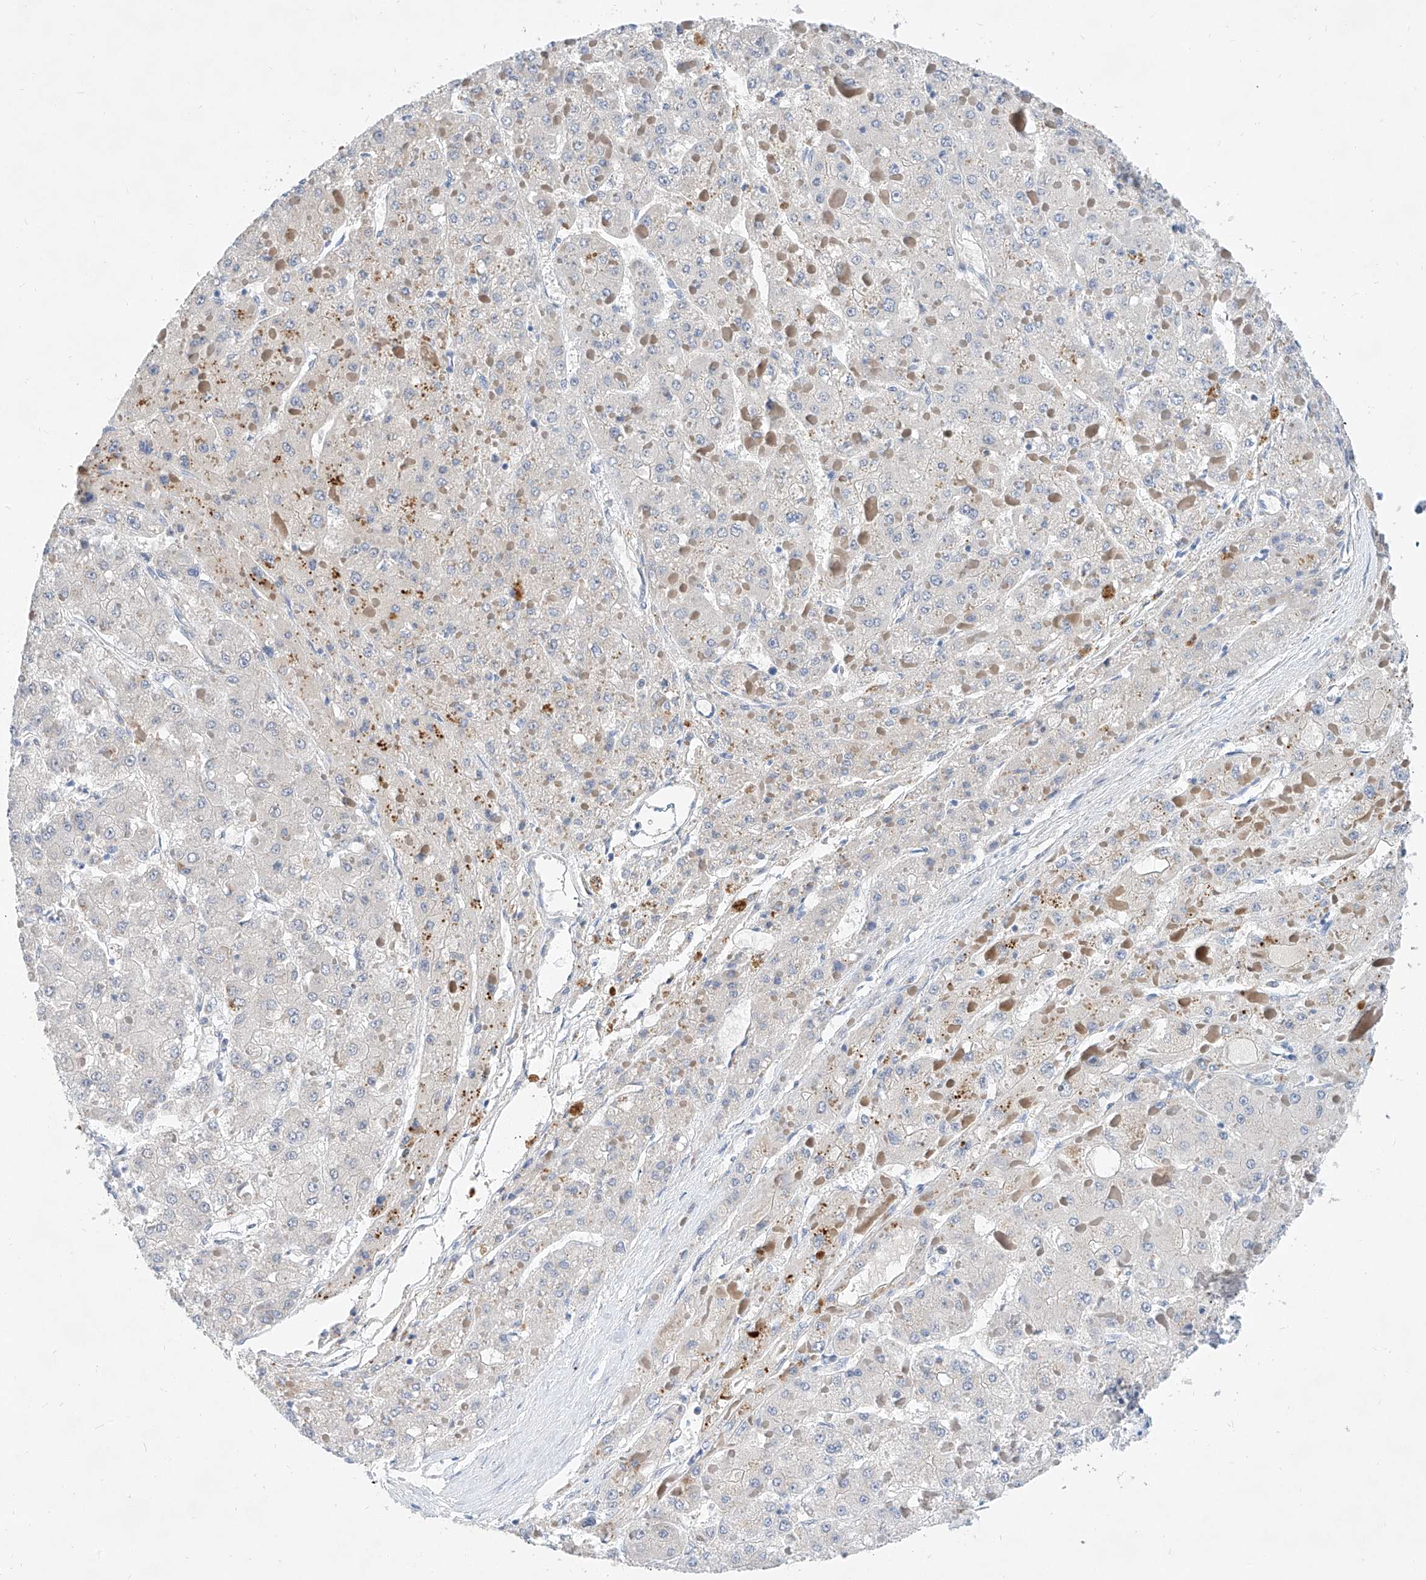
{"staining": {"intensity": "negative", "quantity": "none", "location": "none"}, "tissue": "liver cancer", "cell_type": "Tumor cells", "image_type": "cancer", "snomed": [{"axis": "morphology", "description": "Carcinoma, Hepatocellular, NOS"}, {"axis": "topography", "description": "Liver"}], "caption": "Immunohistochemistry (IHC) histopathology image of neoplastic tissue: liver hepatocellular carcinoma stained with DAB (3,3'-diaminobenzidine) demonstrates no significant protein staining in tumor cells.", "gene": "BPTF", "patient": {"sex": "female", "age": 73}}